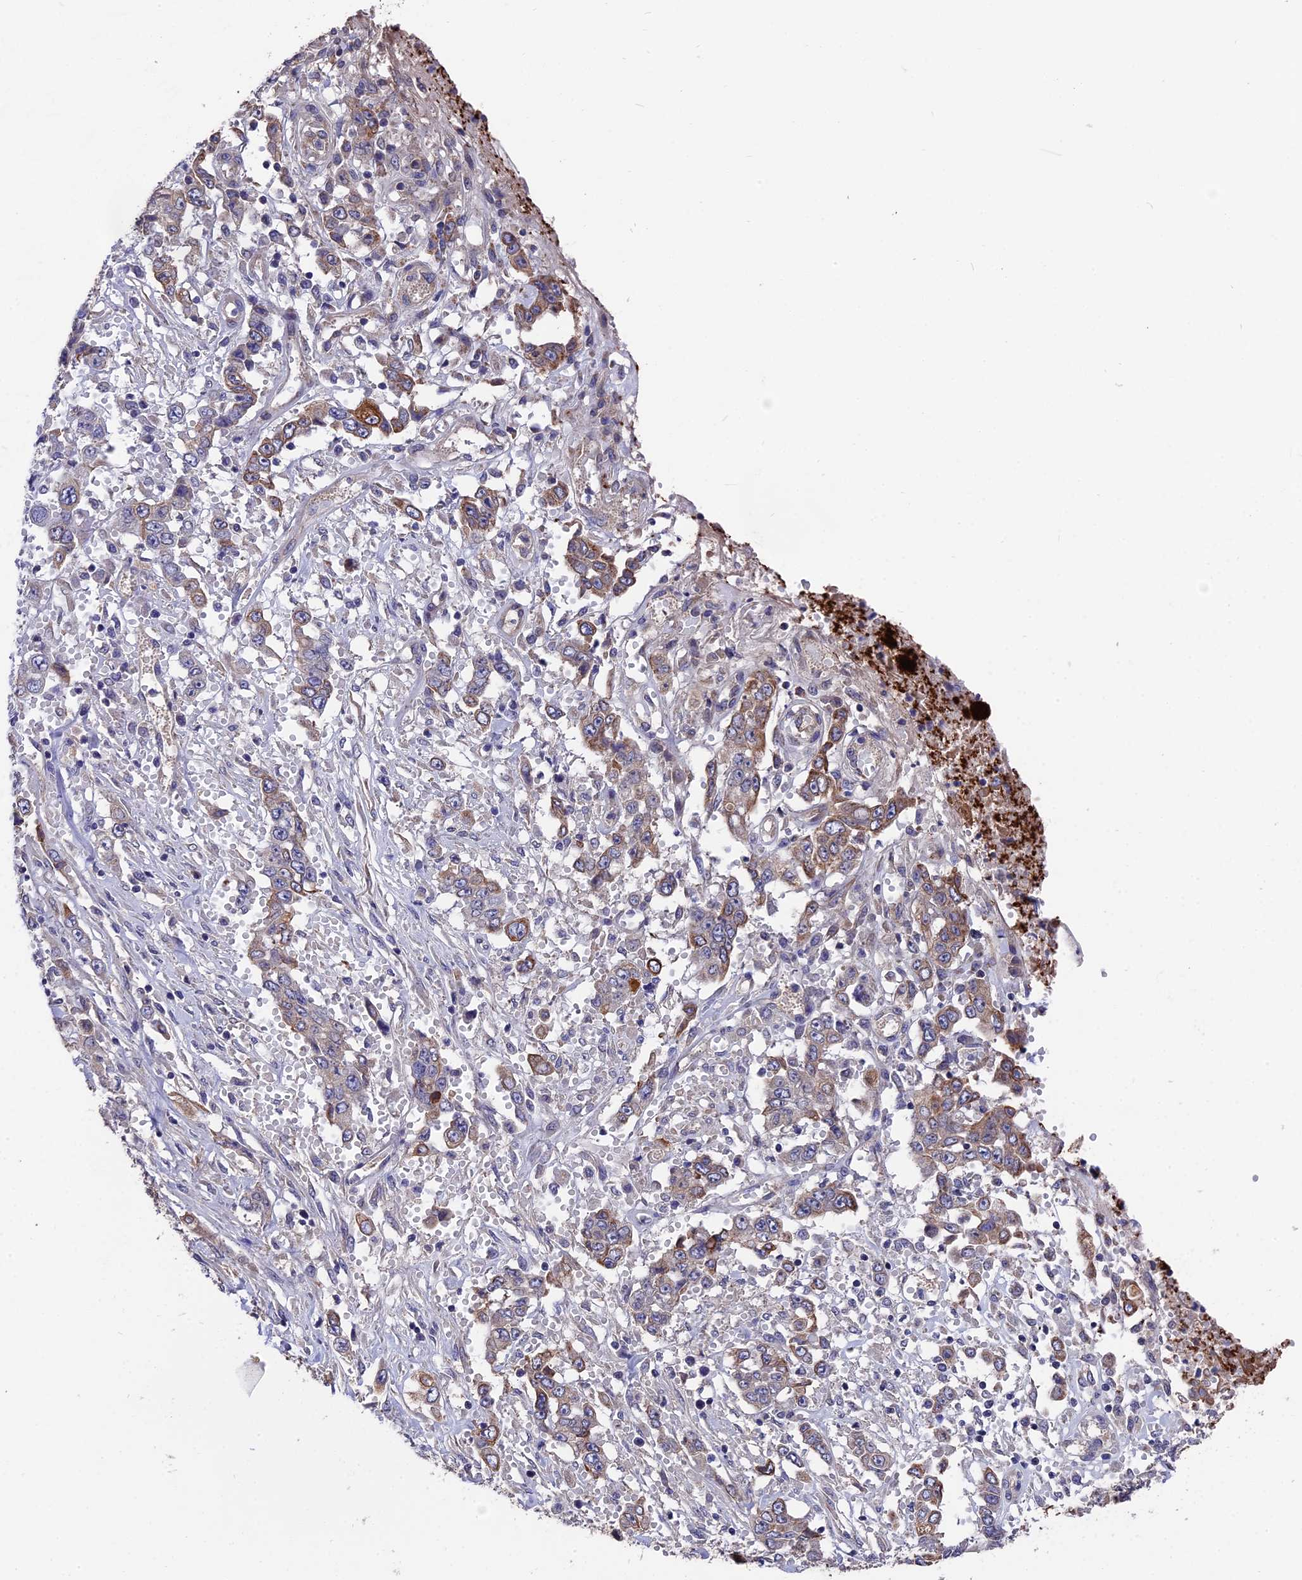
{"staining": {"intensity": "moderate", "quantity": "25%-75%", "location": "cytoplasmic/membranous"}, "tissue": "stomach cancer", "cell_type": "Tumor cells", "image_type": "cancer", "snomed": [{"axis": "morphology", "description": "Adenocarcinoma, NOS"}, {"axis": "topography", "description": "Stomach, upper"}], "caption": "A micrograph of human stomach cancer (adenocarcinoma) stained for a protein displays moderate cytoplasmic/membranous brown staining in tumor cells.", "gene": "ZCCHC2", "patient": {"sex": "male", "age": 62}}